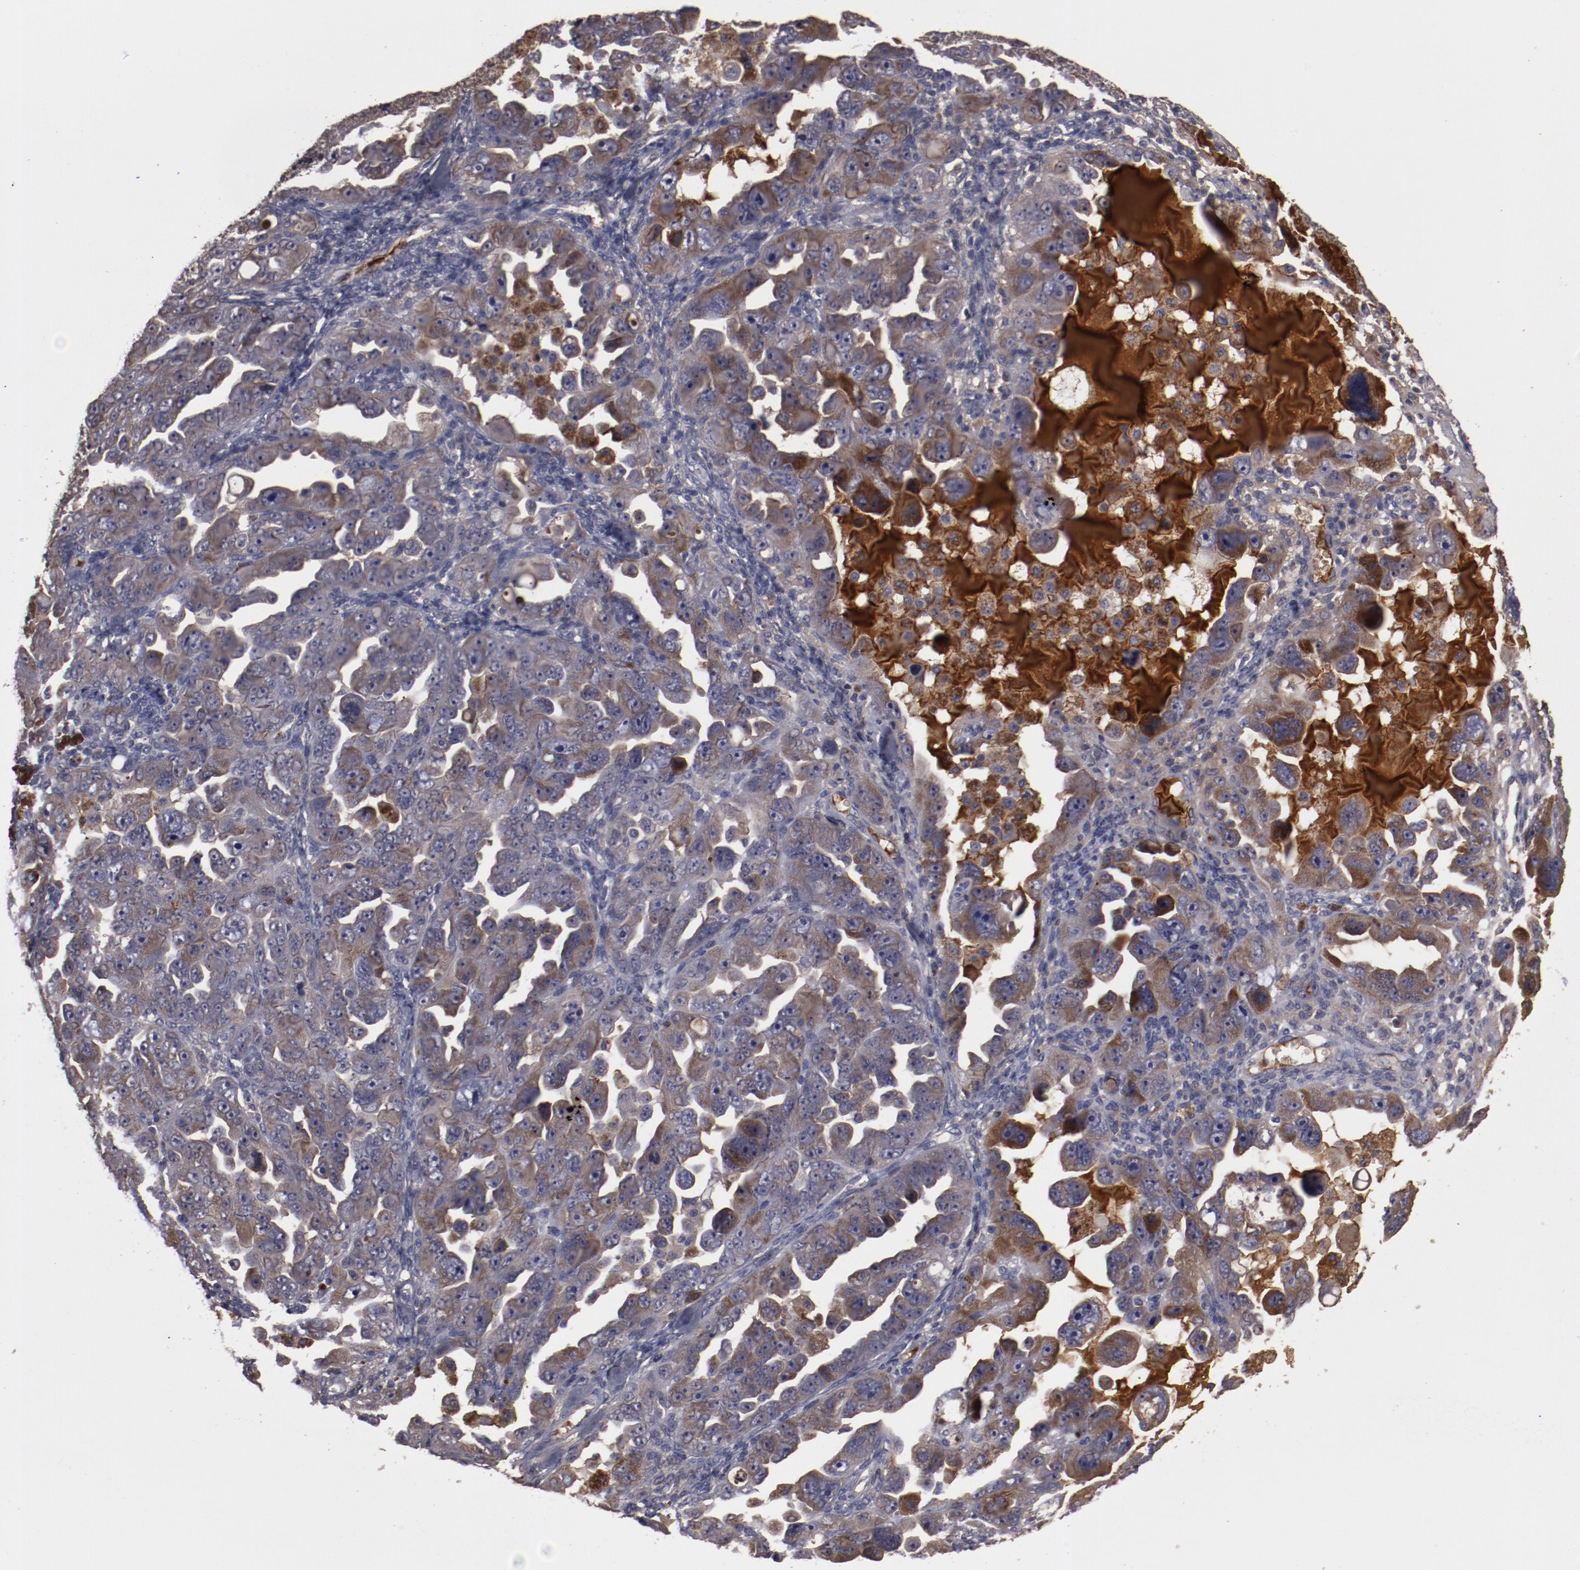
{"staining": {"intensity": "moderate", "quantity": "25%-75%", "location": "cytoplasmic/membranous"}, "tissue": "ovarian cancer", "cell_type": "Tumor cells", "image_type": "cancer", "snomed": [{"axis": "morphology", "description": "Cystadenocarcinoma, serous, NOS"}, {"axis": "topography", "description": "Ovary"}], "caption": "Immunohistochemical staining of ovarian cancer (serous cystadenocarcinoma) exhibits moderate cytoplasmic/membranous protein staining in about 25%-75% of tumor cells.", "gene": "CP", "patient": {"sex": "female", "age": 66}}